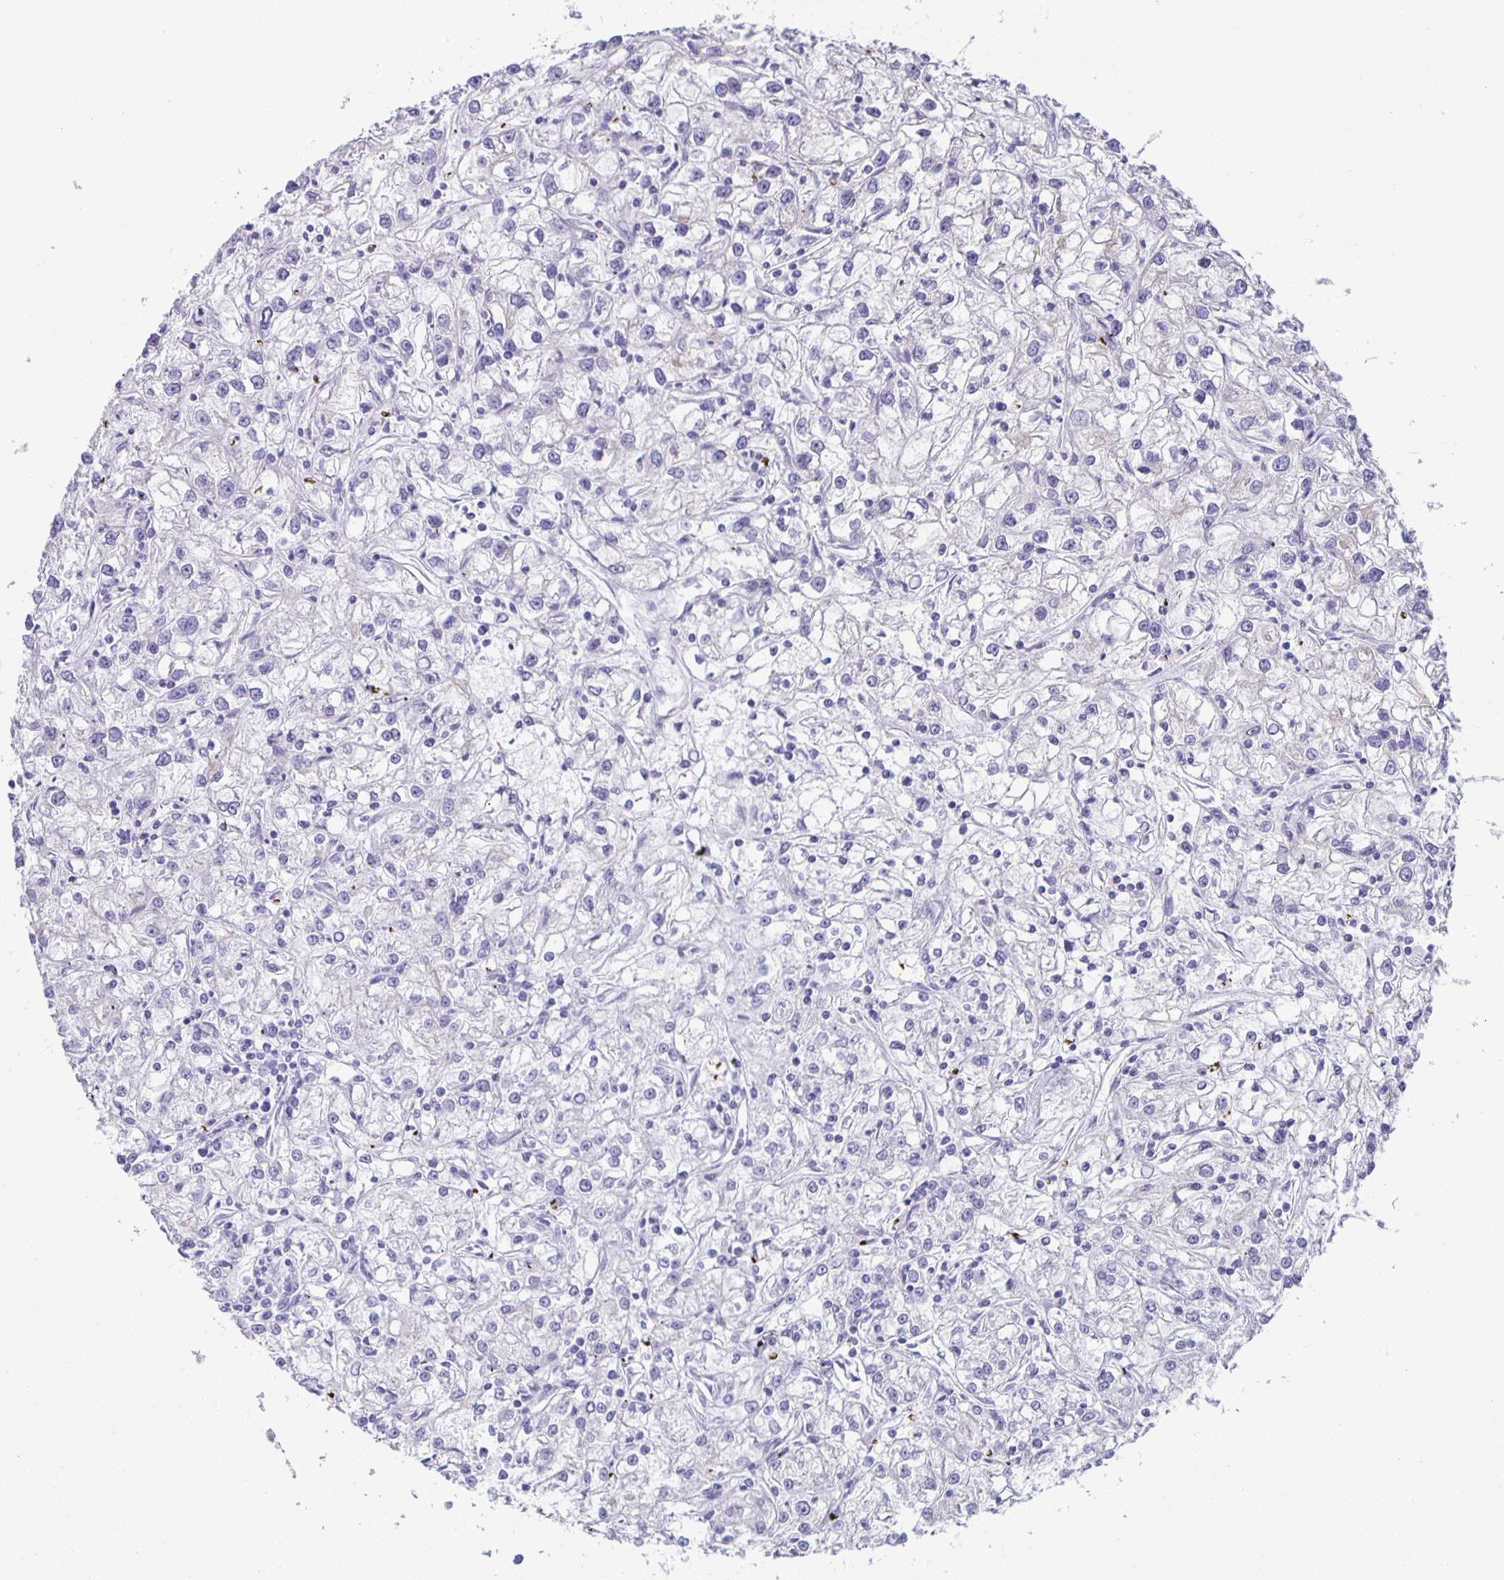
{"staining": {"intensity": "negative", "quantity": "none", "location": "none"}, "tissue": "renal cancer", "cell_type": "Tumor cells", "image_type": "cancer", "snomed": [{"axis": "morphology", "description": "Adenocarcinoma, NOS"}, {"axis": "topography", "description": "Kidney"}], "caption": "The immunohistochemistry histopathology image has no significant staining in tumor cells of renal adenocarcinoma tissue.", "gene": "PHRF1", "patient": {"sex": "female", "age": 59}}